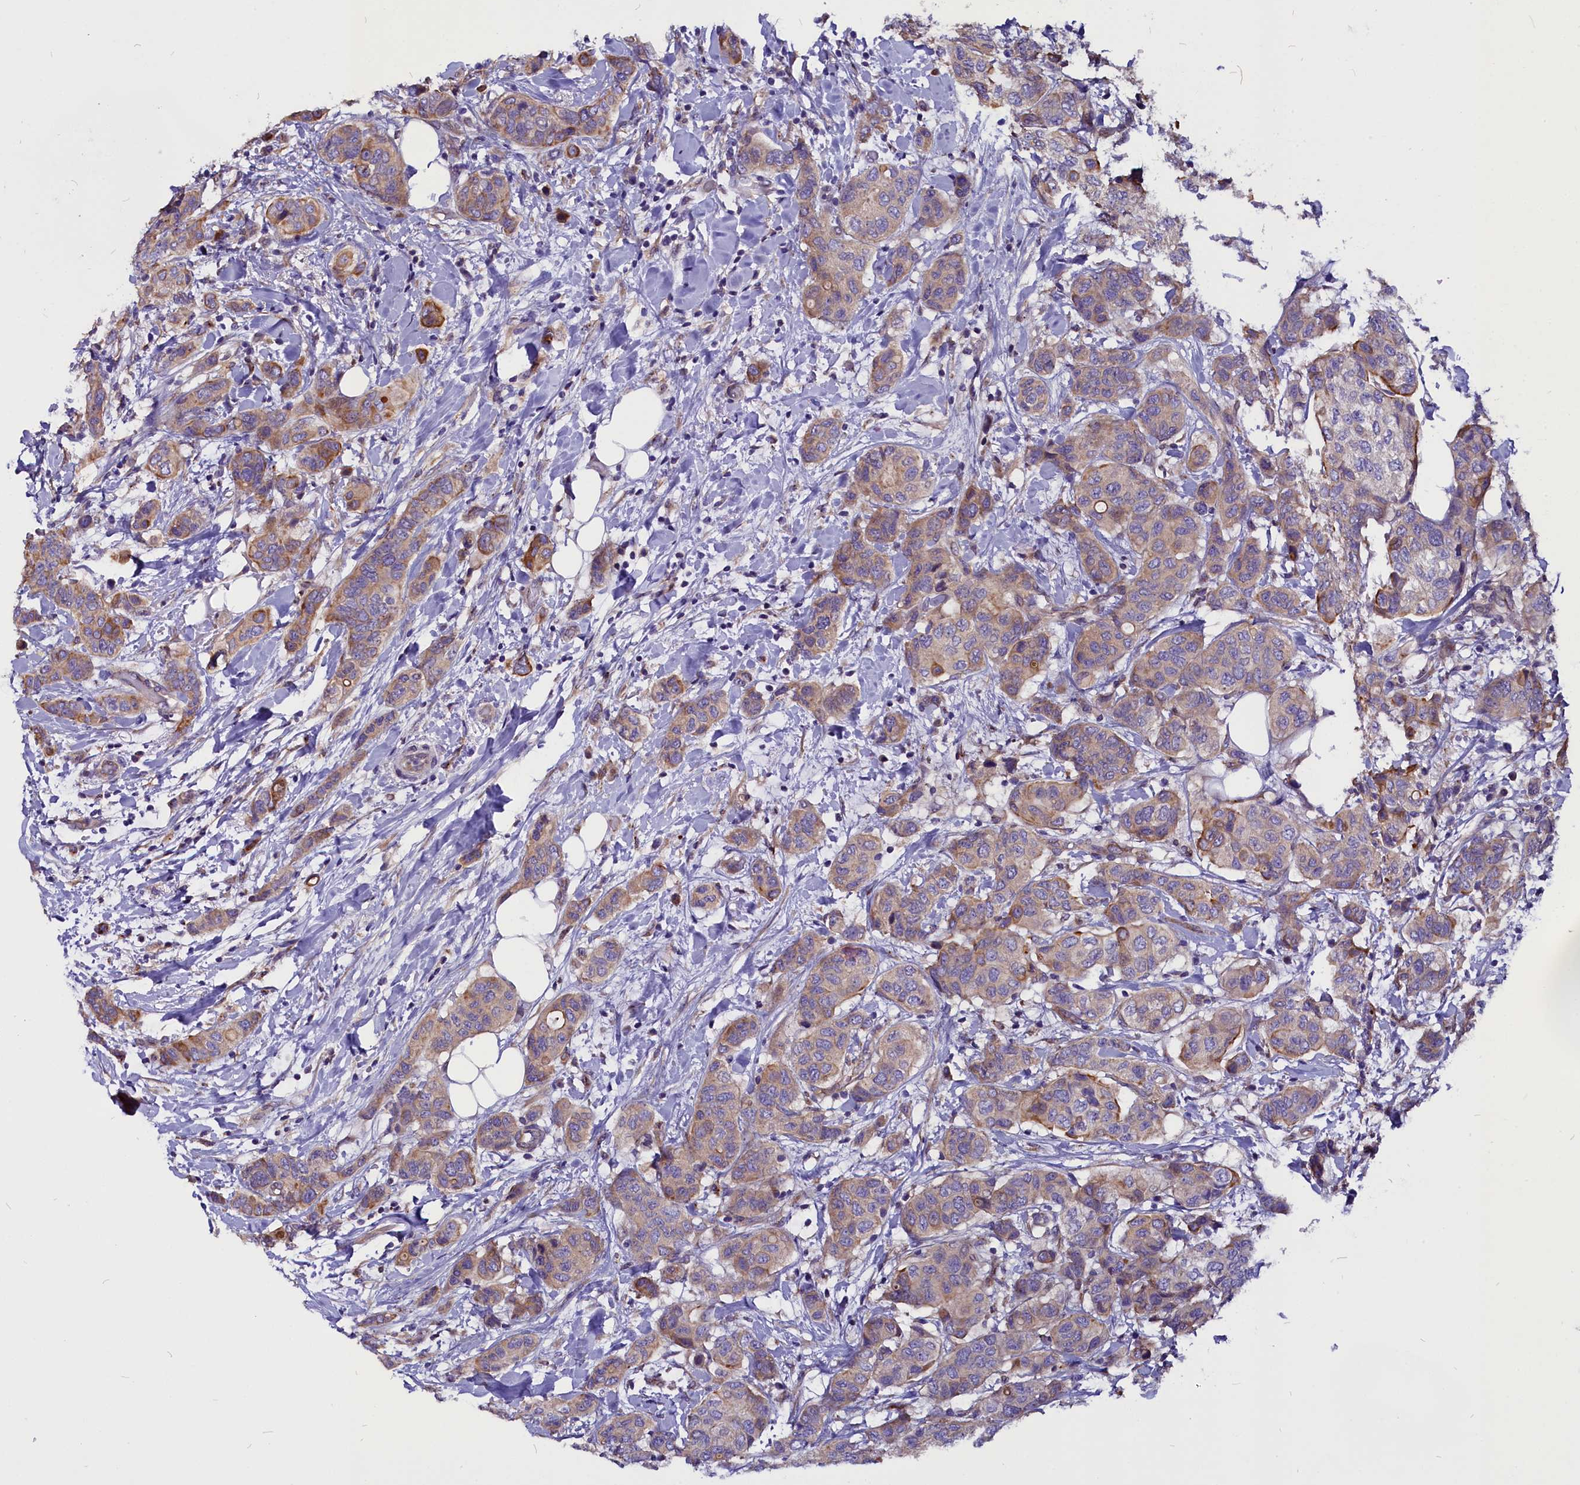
{"staining": {"intensity": "moderate", "quantity": "<25%", "location": "cytoplasmic/membranous"}, "tissue": "breast cancer", "cell_type": "Tumor cells", "image_type": "cancer", "snomed": [{"axis": "morphology", "description": "Lobular carcinoma"}, {"axis": "topography", "description": "Breast"}], "caption": "Immunohistochemical staining of human lobular carcinoma (breast) exhibits low levels of moderate cytoplasmic/membranous staining in about <25% of tumor cells.", "gene": "CEP170", "patient": {"sex": "female", "age": 51}}